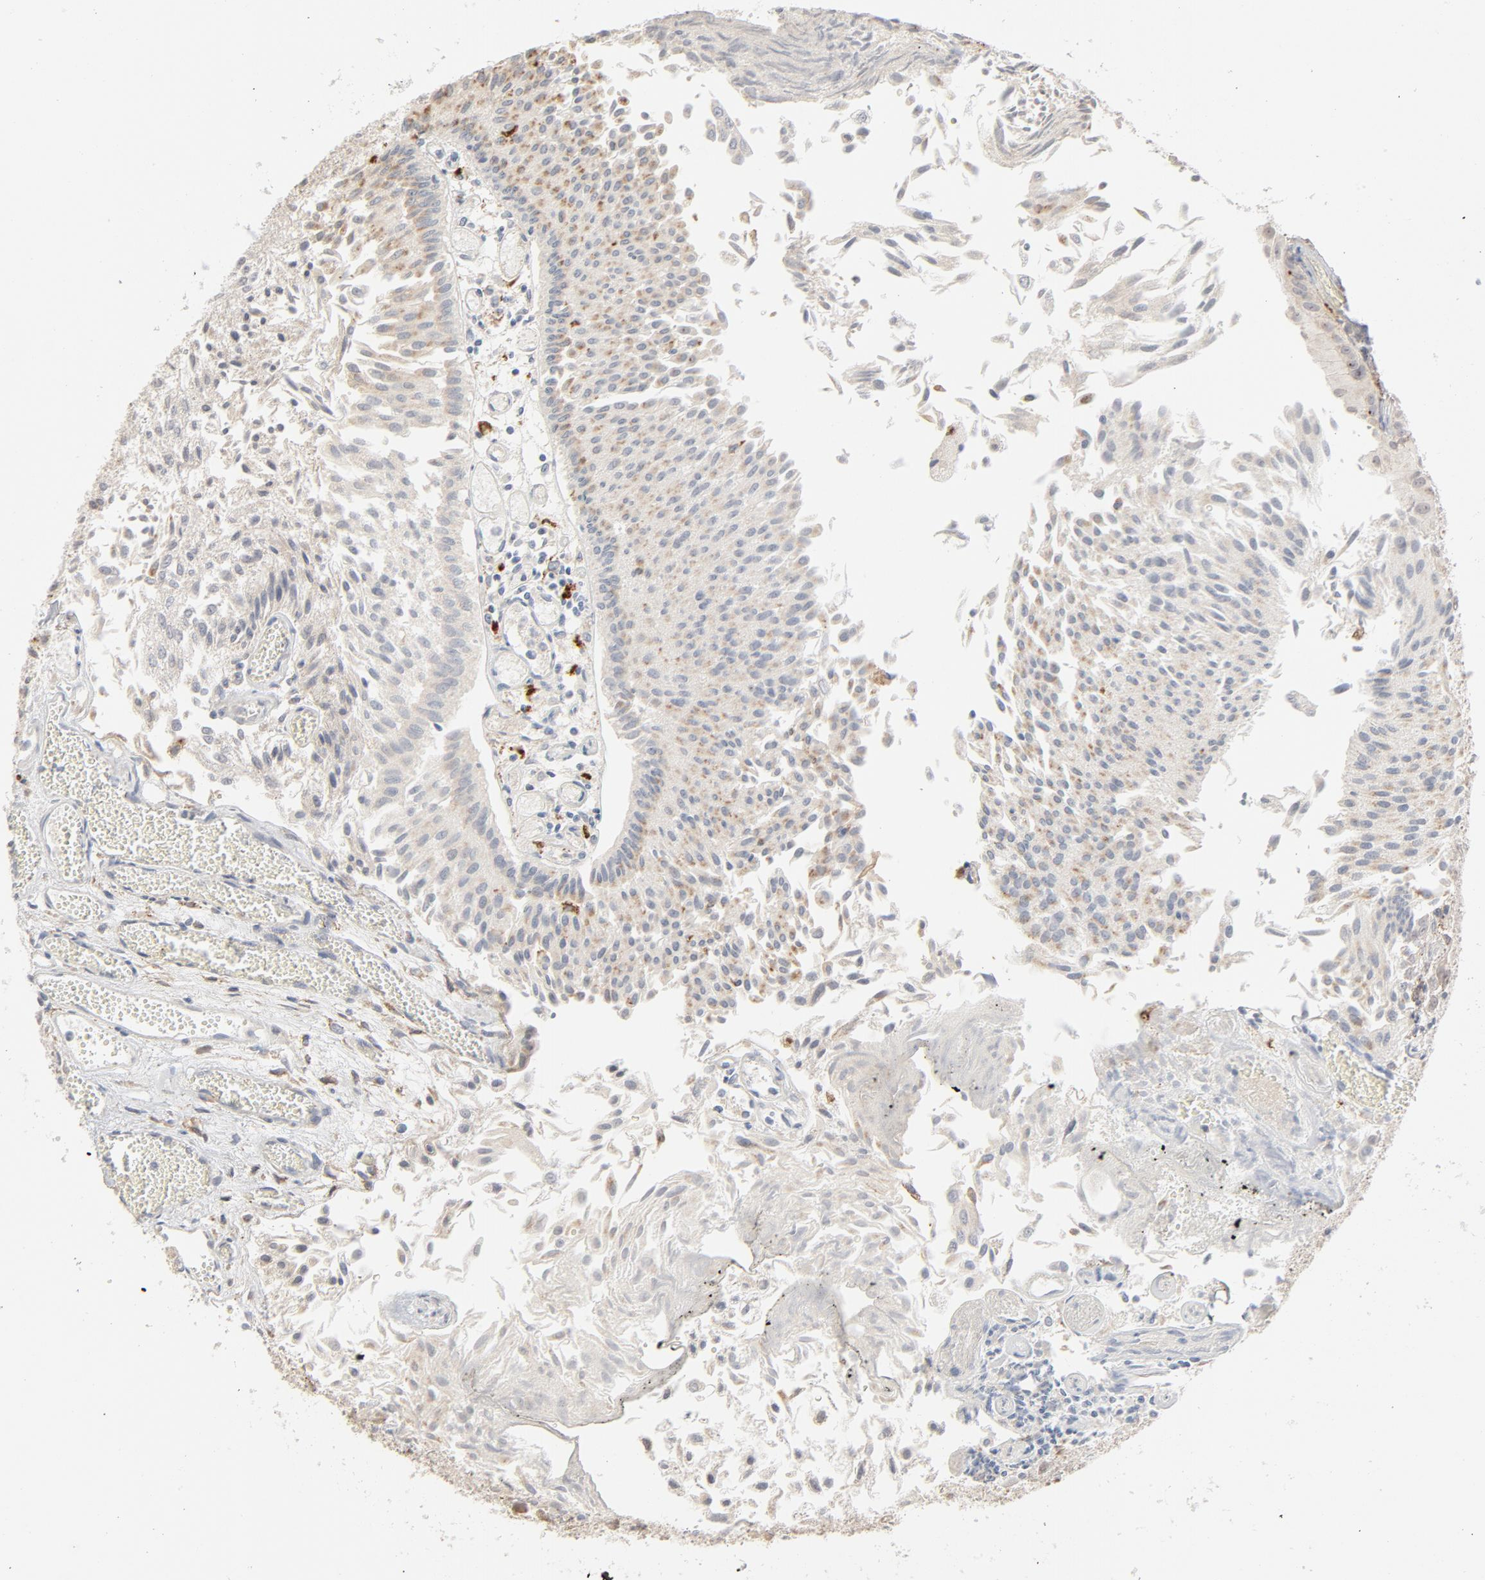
{"staining": {"intensity": "weak", "quantity": "25%-75%", "location": "cytoplasmic/membranous"}, "tissue": "urothelial cancer", "cell_type": "Tumor cells", "image_type": "cancer", "snomed": [{"axis": "morphology", "description": "Urothelial carcinoma, Low grade"}, {"axis": "topography", "description": "Urinary bladder"}], "caption": "A low amount of weak cytoplasmic/membranous staining is present in about 25%-75% of tumor cells in low-grade urothelial carcinoma tissue.", "gene": "POMT2", "patient": {"sex": "male", "age": 86}}